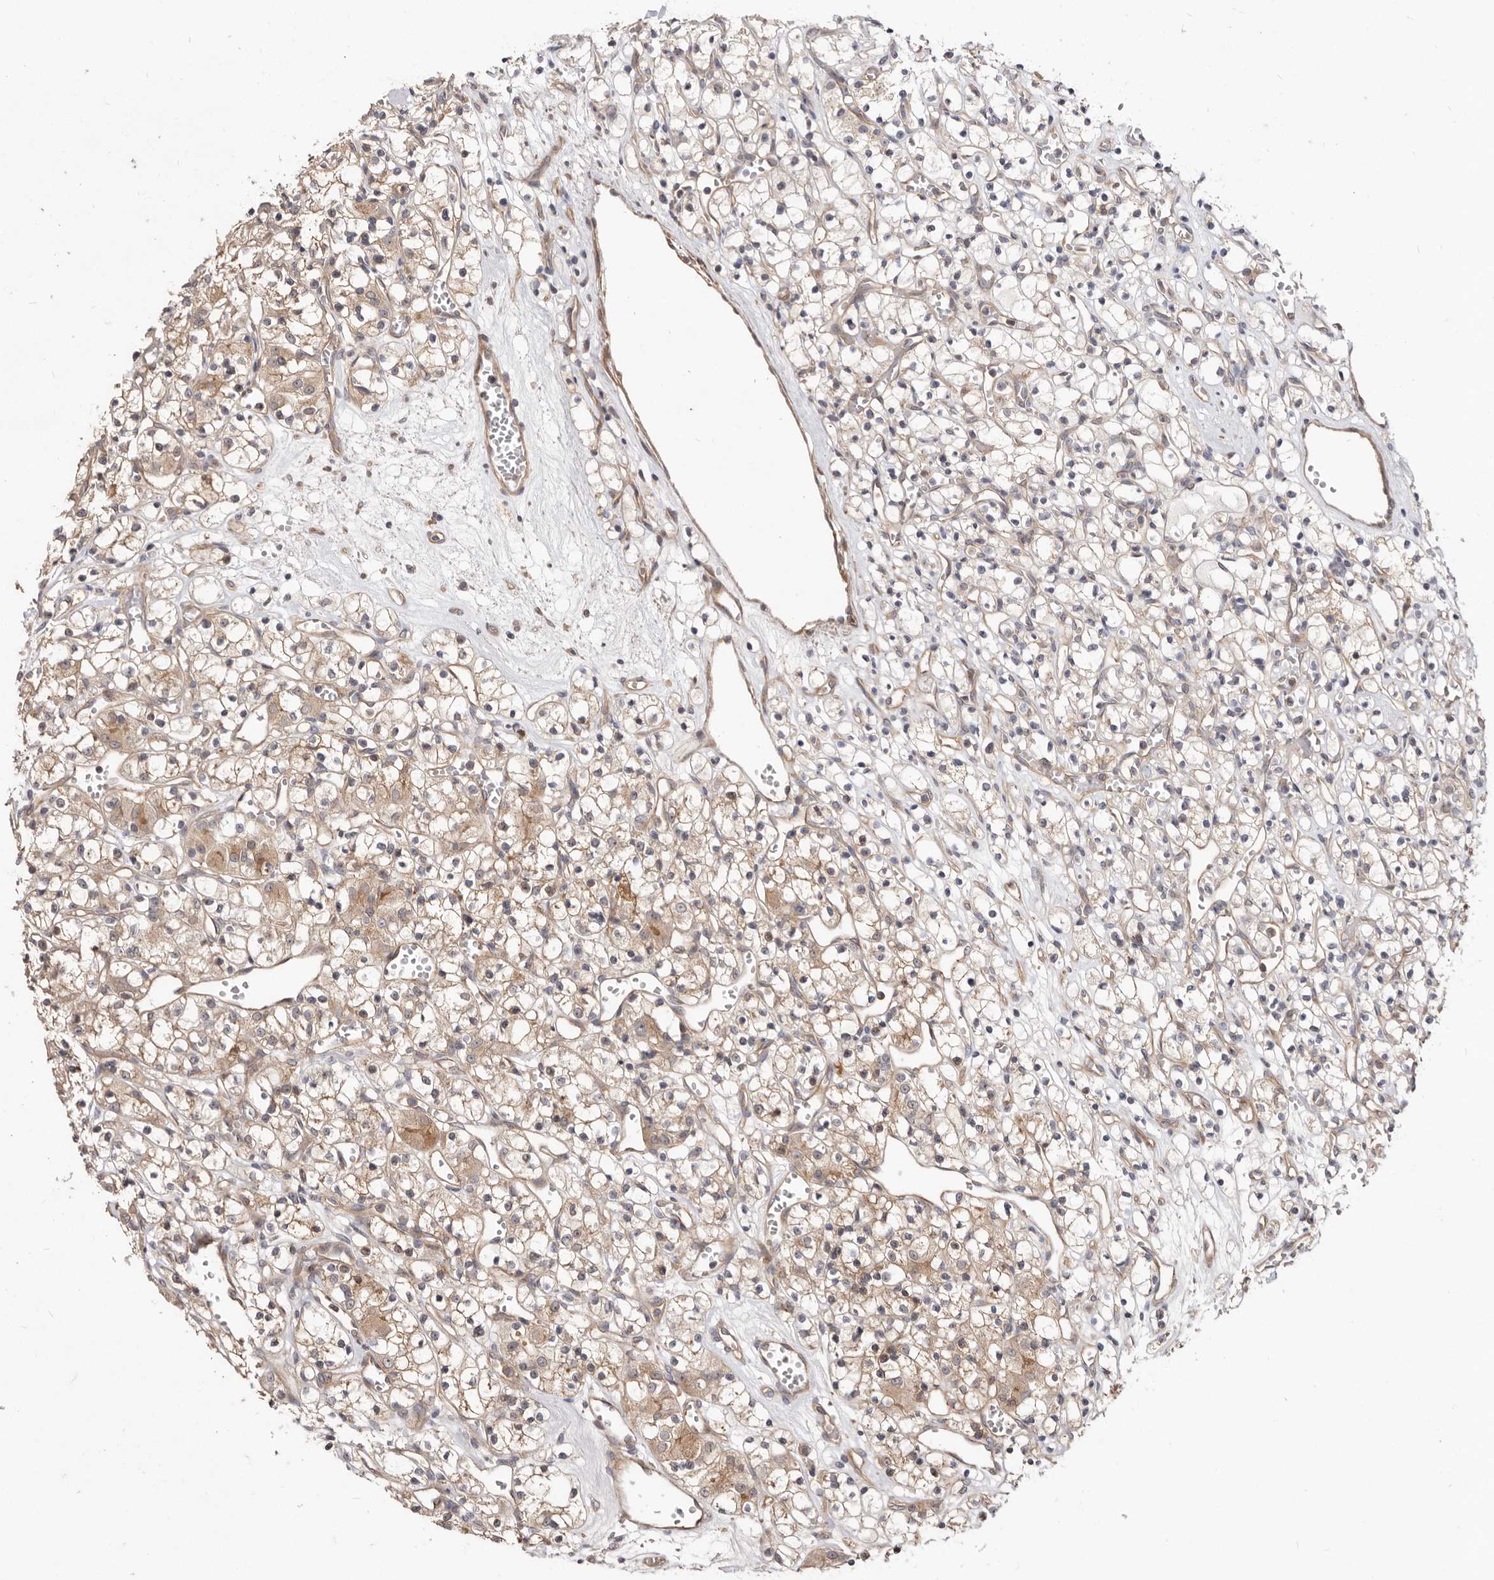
{"staining": {"intensity": "moderate", "quantity": "25%-75%", "location": "cytoplasmic/membranous"}, "tissue": "renal cancer", "cell_type": "Tumor cells", "image_type": "cancer", "snomed": [{"axis": "morphology", "description": "Adenocarcinoma, NOS"}, {"axis": "topography", "description": "Kidney"}], "caption": "A medium amount of moderate cytoplasmic/membranous expression is appreciated in approximately 25%-75% of tumor cells in adenocarcinoma (renal) tissue.", "gene": "GPATCH4", "patient": {"sex": "female", "age": 59}}